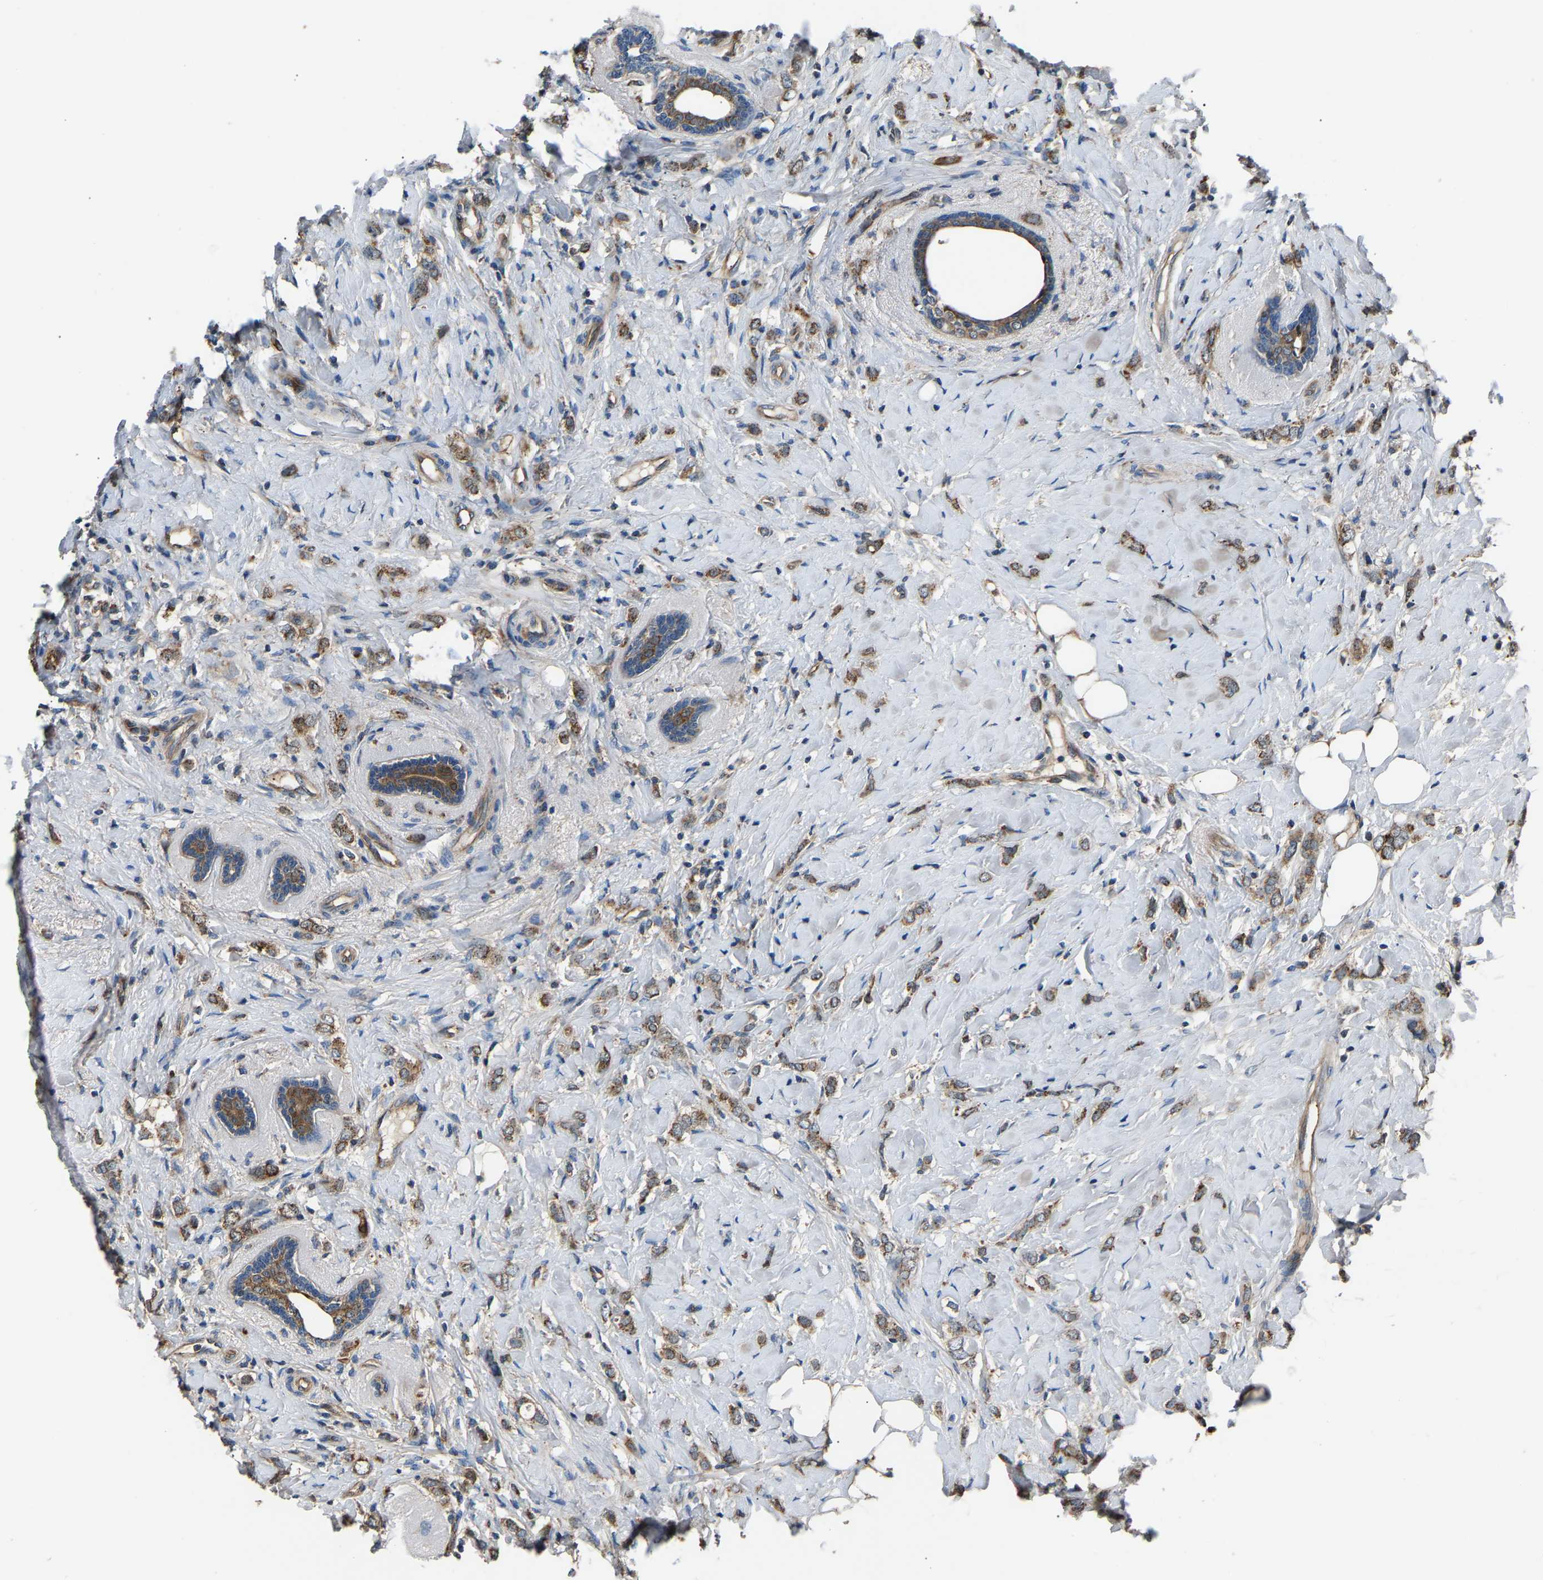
{"staining": {"intensity": "moderate", "quantity": ">75%", "location": "cytoplasmic/membranous"}, "tissue": "breast cancer", "cell_type": "Tumor cells", "image_type": "cancer", "snomed": [{"axis": "morphology", "description": "Normal tissue, NOS"}, {"axis": "morphology", "description": "Lobular carcinoma"}, {"axis": "topography", "description": "Breast"}], "caption": "IHC histopathology image of human lobular carcinoma (breast) stained for a protein (brown), which exhibits medium levels of moderate cytoplasmic/membranous staining in about >75% of tumor cells.", "gene": "GGCT", "patient": {"sex": "female", "age": 47}}